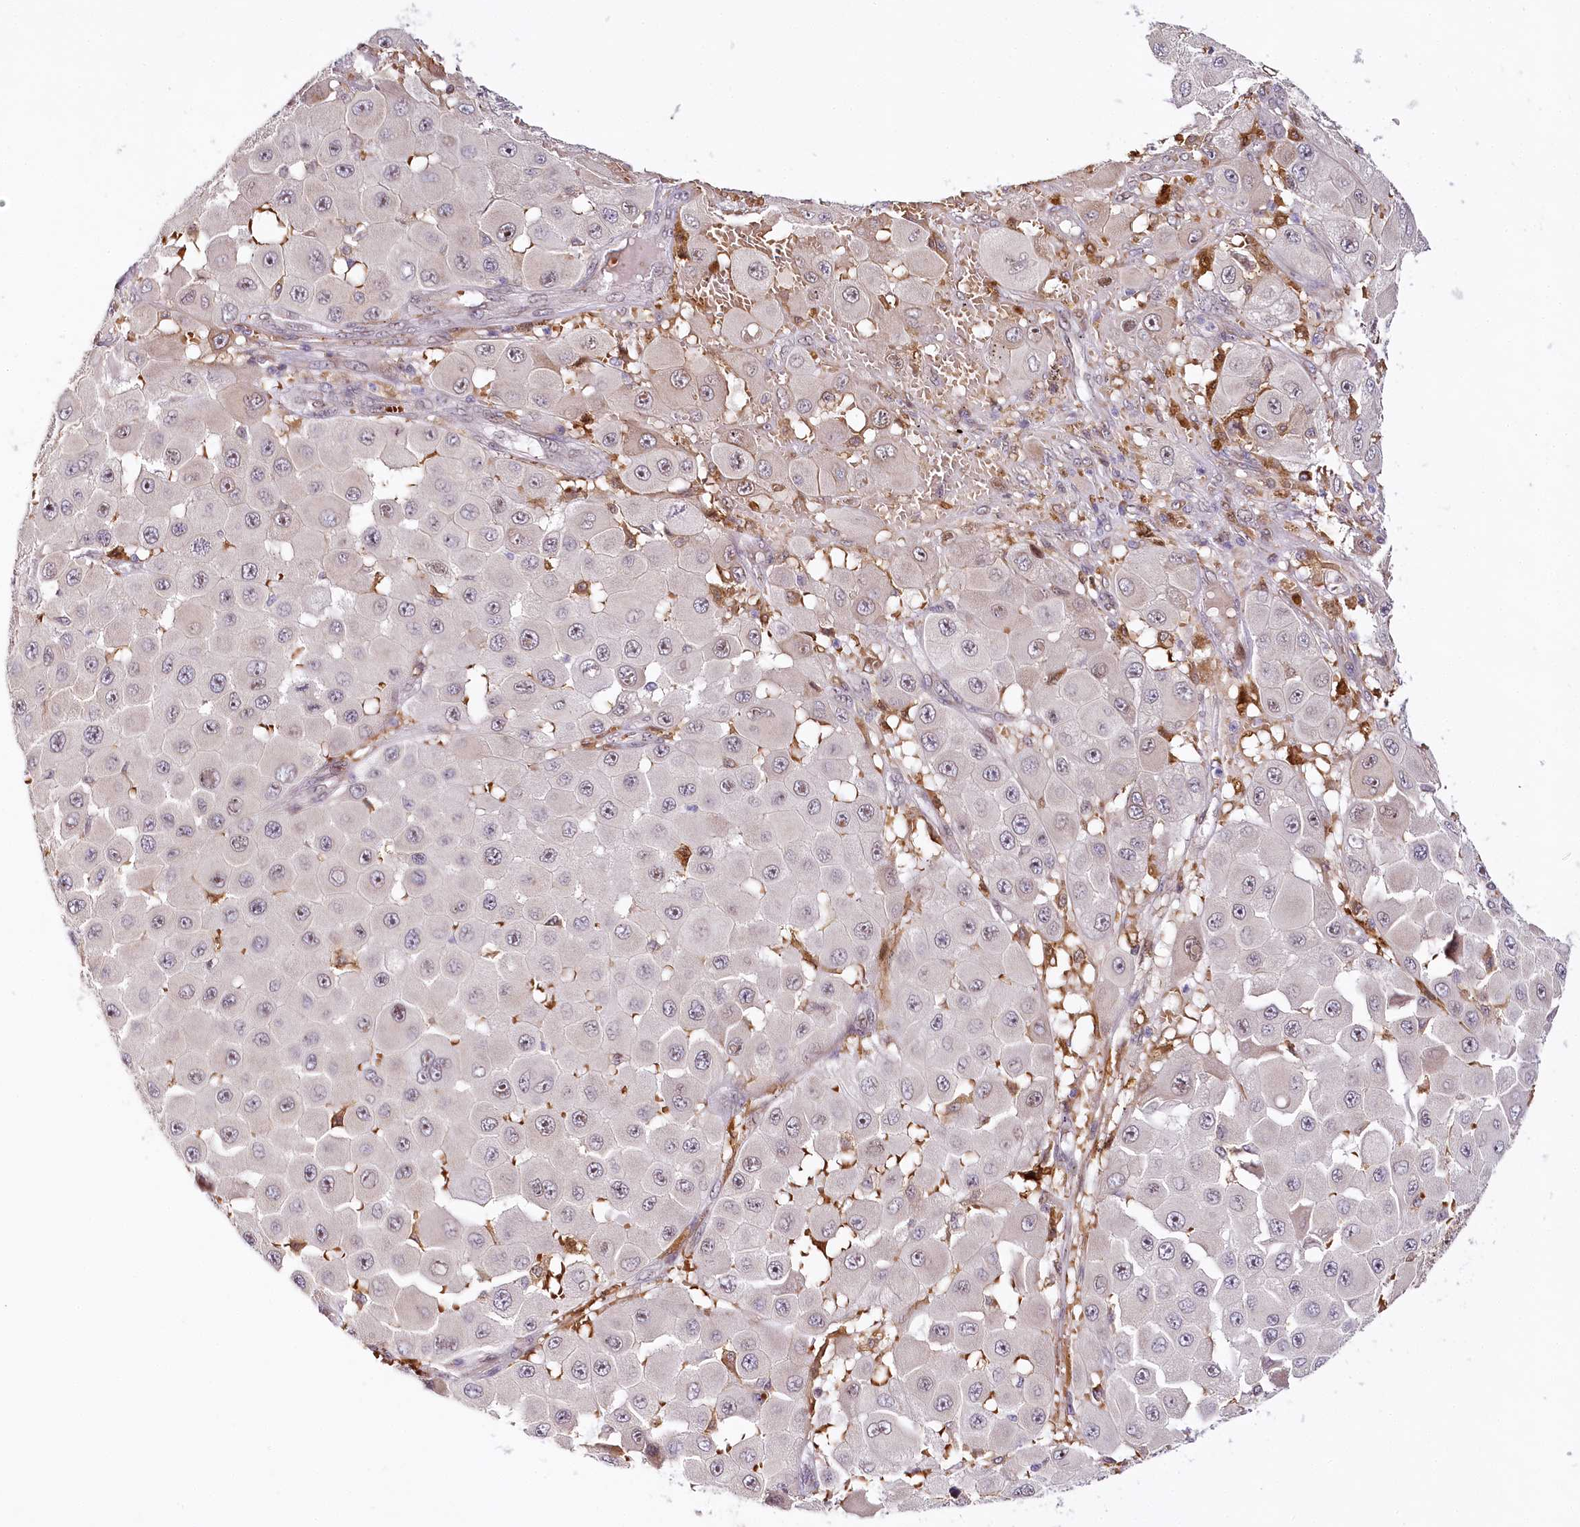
{"staining": {"intensity": "moderate", "quantity": "25%-75%", "location": "nuclear"}, "tissue": "melanoma", "cell_type": "Tumor cells", "image_type": "cancer", "snomed": [{"axis": "morphology", "description": "Malignant melanoma, NOS"}, {"axis": "topography", "description": "Skin"}], "caption": "A brown stain shows moderate nuclear expression of a protein in malignant melanoma tumor cells.", "gene": "WDR36", "patient": {"sex": "female", "age": 81}}